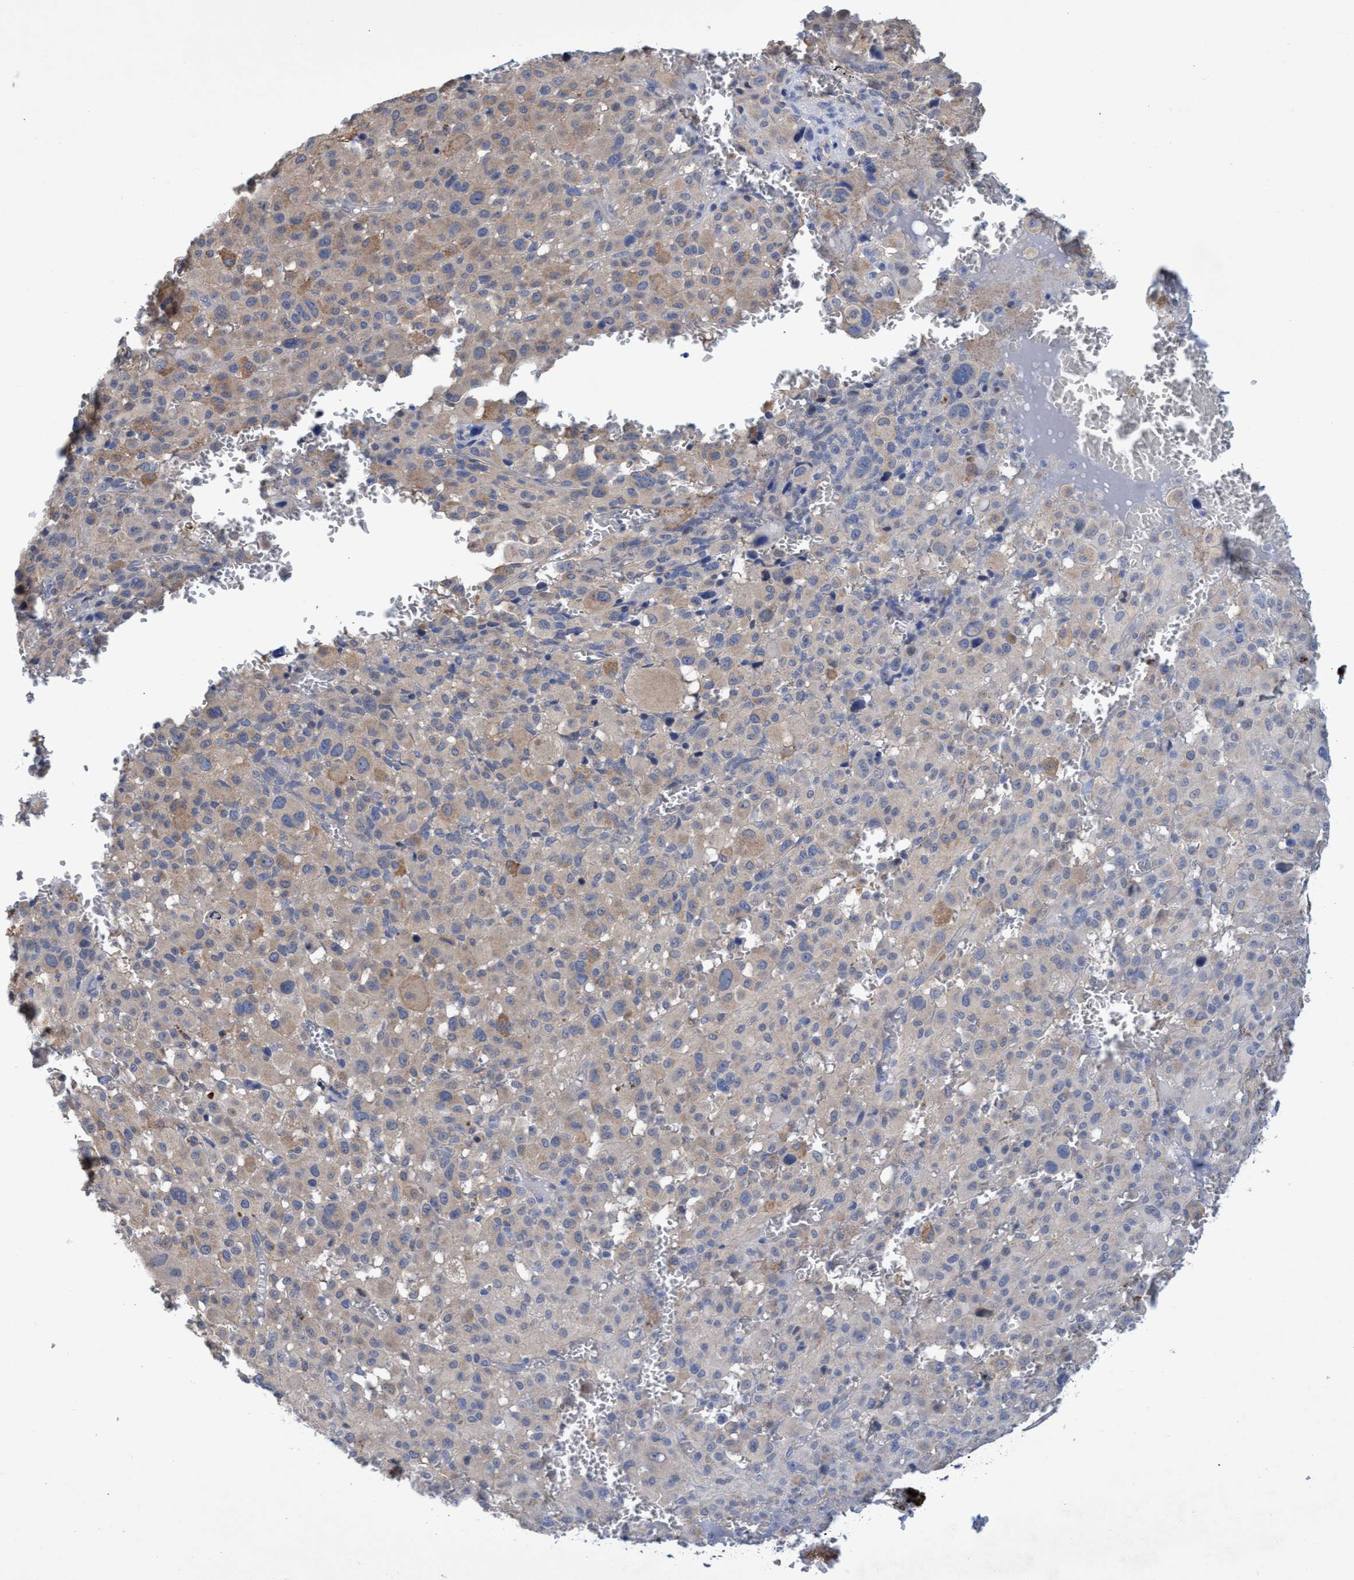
{"staining": {"intensity": "weak", "quantity": "<25%", "location": "cytoplasmic/membranous"}, "tissue": "melanoma", "cell_type": "Tumor cells", "image_type": "cancer", "snomed": [{"axis": "morphology", "description": "Malignant melanoma, Metastatic site"}, {"axis": "topography", "description": "Skin"}], "caption": "Immunohistochemical staining of human melanoma reveals no significant positivity in tumor cells. The staining was performed using DAB to visualize the protein expression in brown, while the nuclei were stained in blue with hematoxylin (Magnification: 20x).", "gene": "SVEP1", "patient": {"sex": "female", "age": 74}}